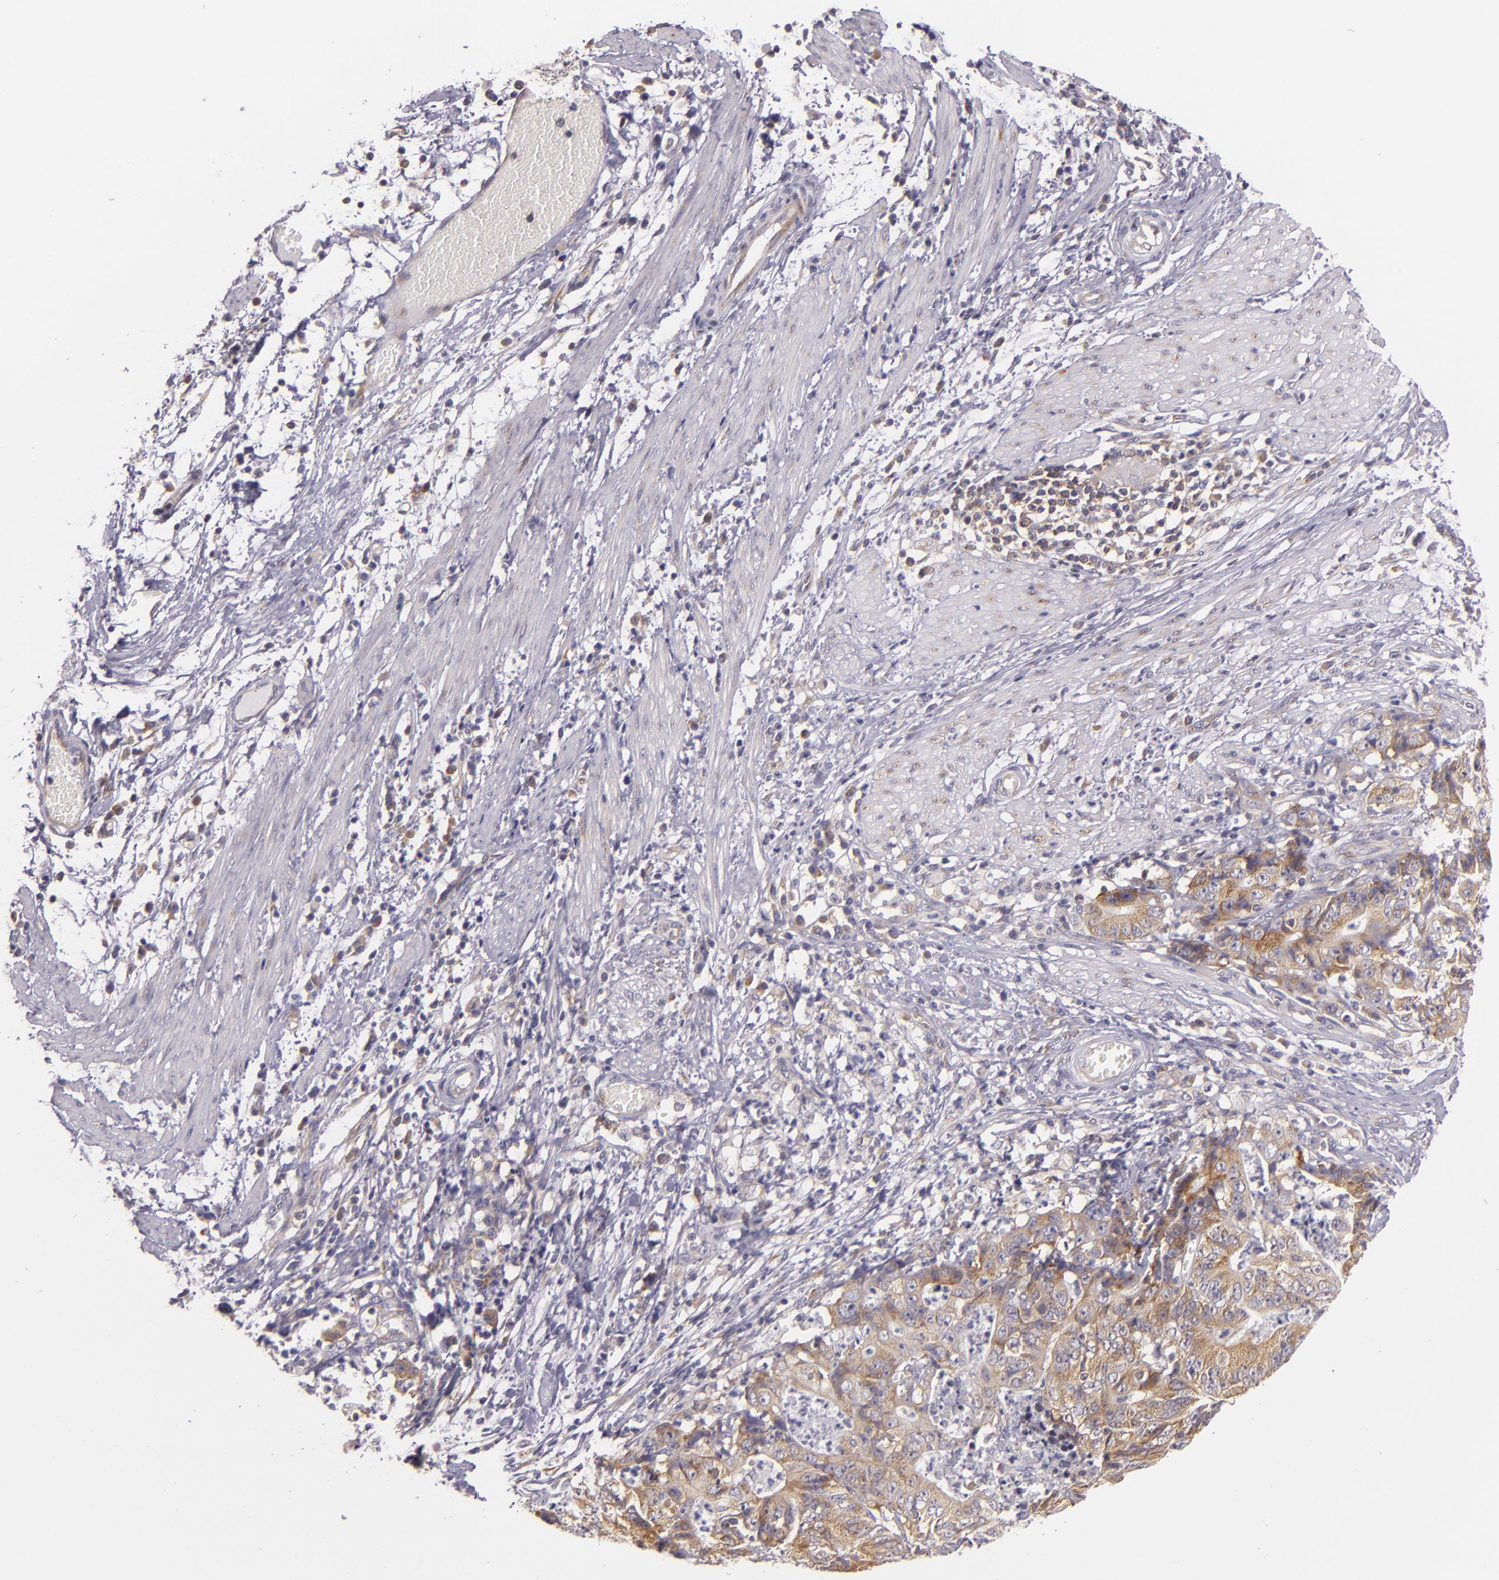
{"staining": {"intensity": "moderate", "quantity": "25%-75%", "location": "cytoplasmic/membranous"}, "tissue": "stomach cancer", "cell_type": "Tumor cells", "image_type": "cancer", "snomed": [{"axis": "morphology", "description": "Adenocarcinoma, NOS"}, {"axis": "topography", "description": "Stomach, lower"}], "caption": "IHC histopathology image of stomach cancer stained for a protein (brown), which displays medium levels of moderate cytoplasmic/membranous staining in approximately 25%-75% of tumor cells.", "gene": "UPF3B", "patient": {"sex": "female", "age": 86}}